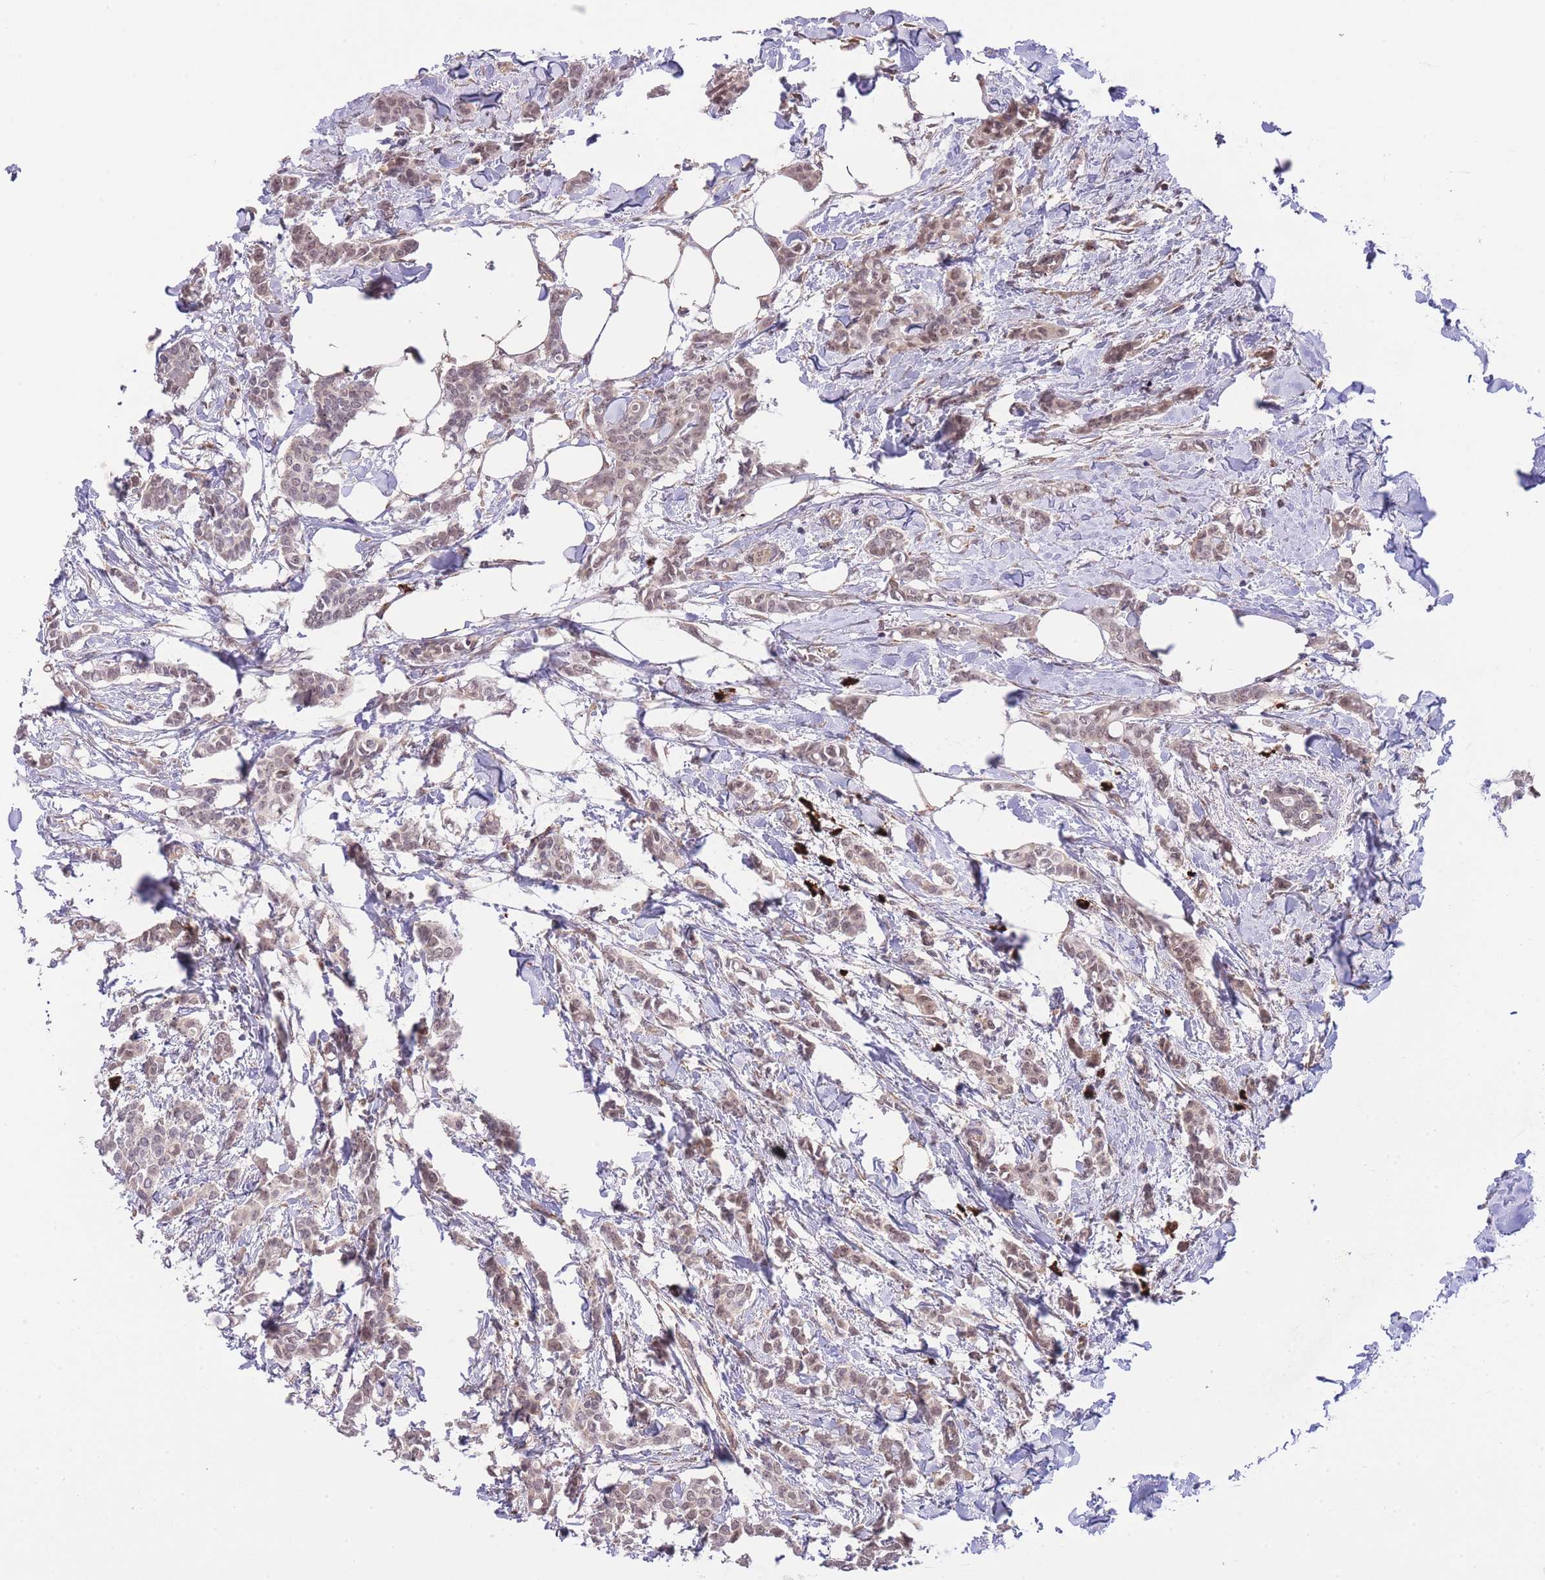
{"staining": {"intensity": "weak", "quantity": ">75%", "location": "nuclear"}, "tissue": "breast cancer", "cell_type": "Tumor cells", "image_type": "cancer", "snomed": [{"axis": "morphology", "description": "Duct carcinoma"}, {"axis": "topography", "description": "Breast"}], "caption": "Breast infiltrating ductal carcinoma stained with immunohistochemistry (IHC) displays weak nuclear staining in approximately >75% of tumor cells.", "gene": "EXOSC8", "patient": {"sex": "female", "age": 41}}